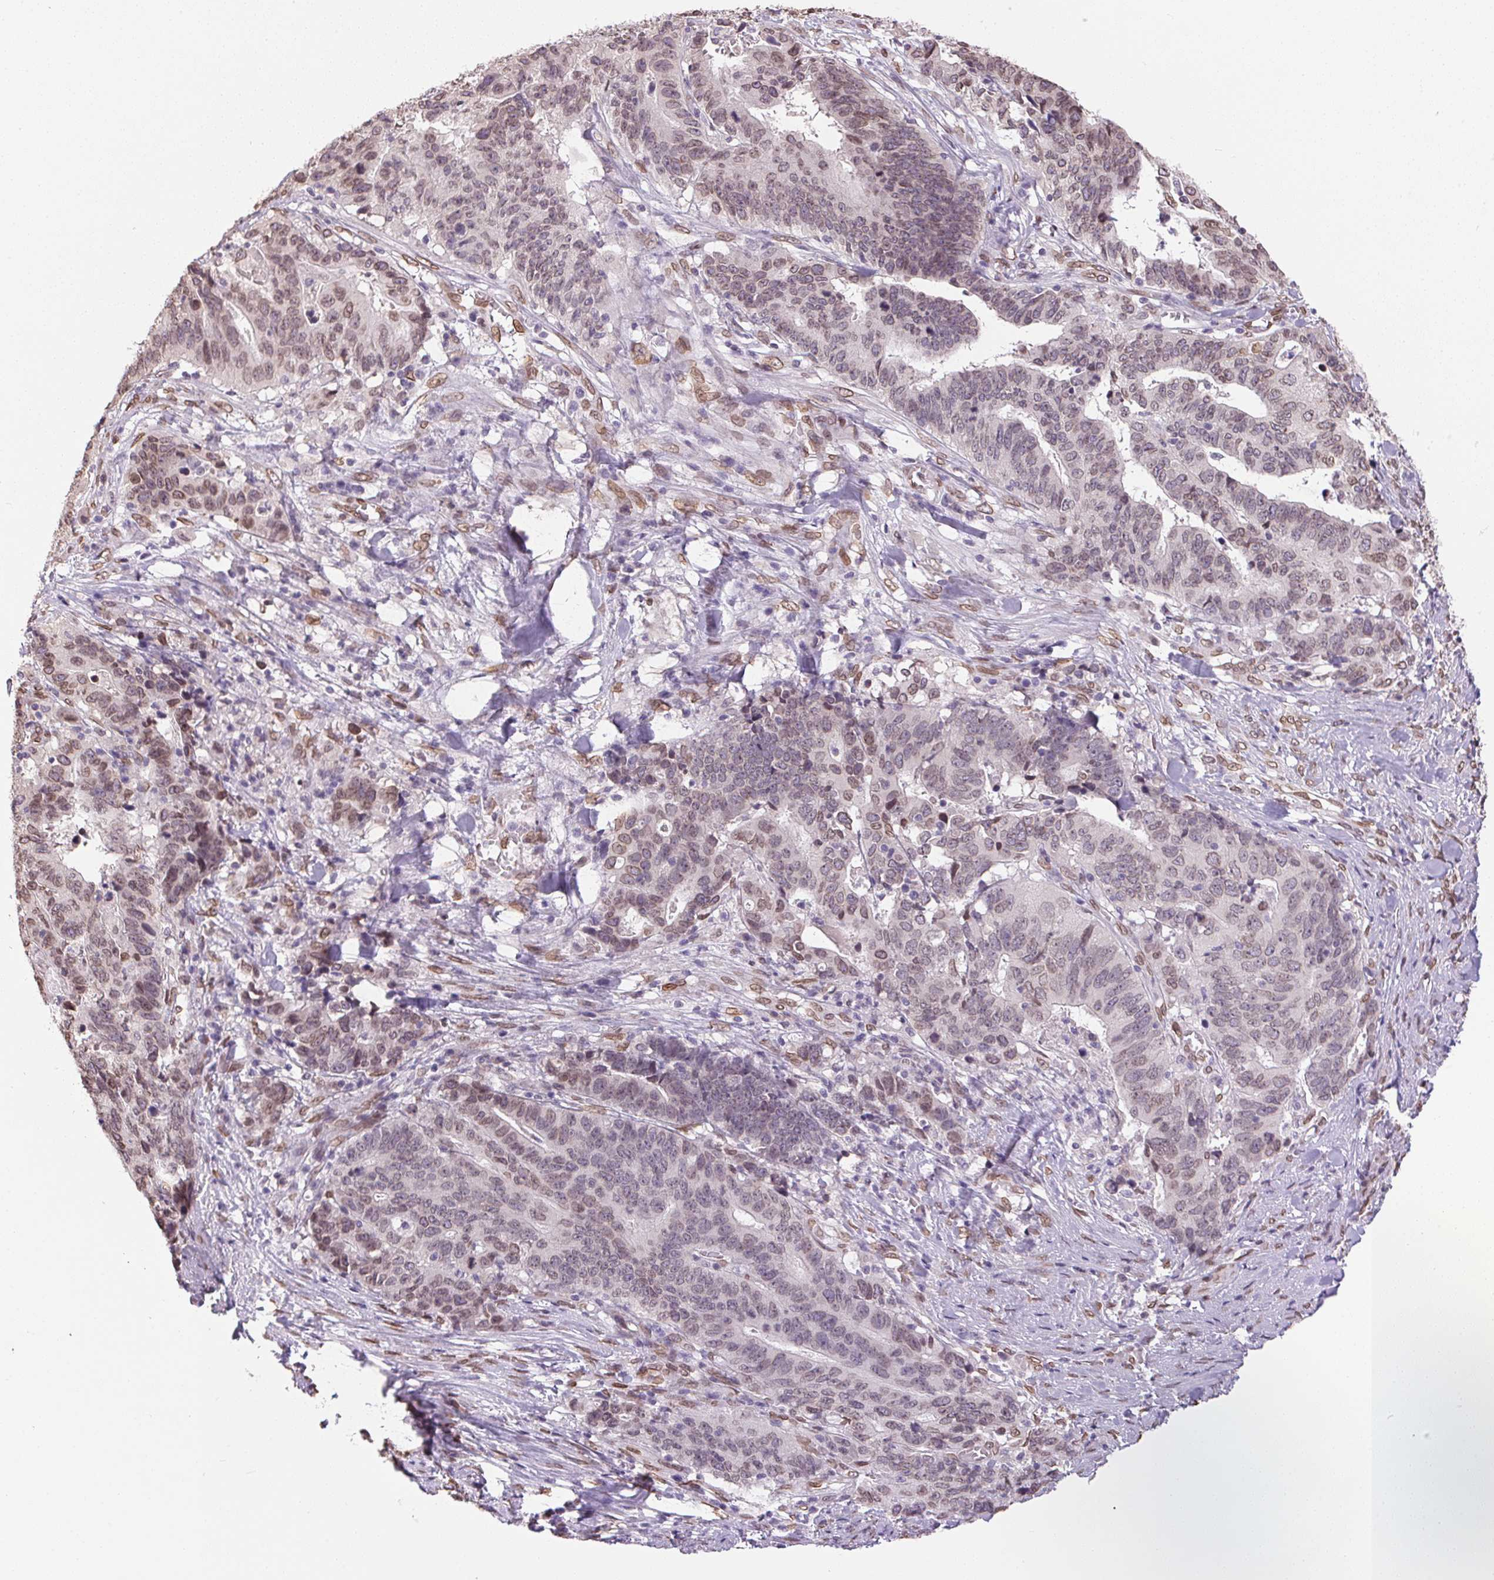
{"staining": {"intensity": "weak", "quantity": "25%-75%", "location": "cytoplasmic/membranous,nuclear"}, "tissue": "stomach cancer", "cell_type": "Tumor cells", "image_type": "cancer", "snomed": [{"axis": "morphology", "description": "Adenocarcinoma, NOS"}, {"axis": "topography", "description": "Stomach, upper"}], "caption": "A micrograph of human stomach cancer (adenocarcinoma) stained for a protein exhibits weak cytoplasmic/membranous and nuclear brown staining in tumor cells.", "gene": "TMEM175", "patient": {"sex": "female", "age": 67}}